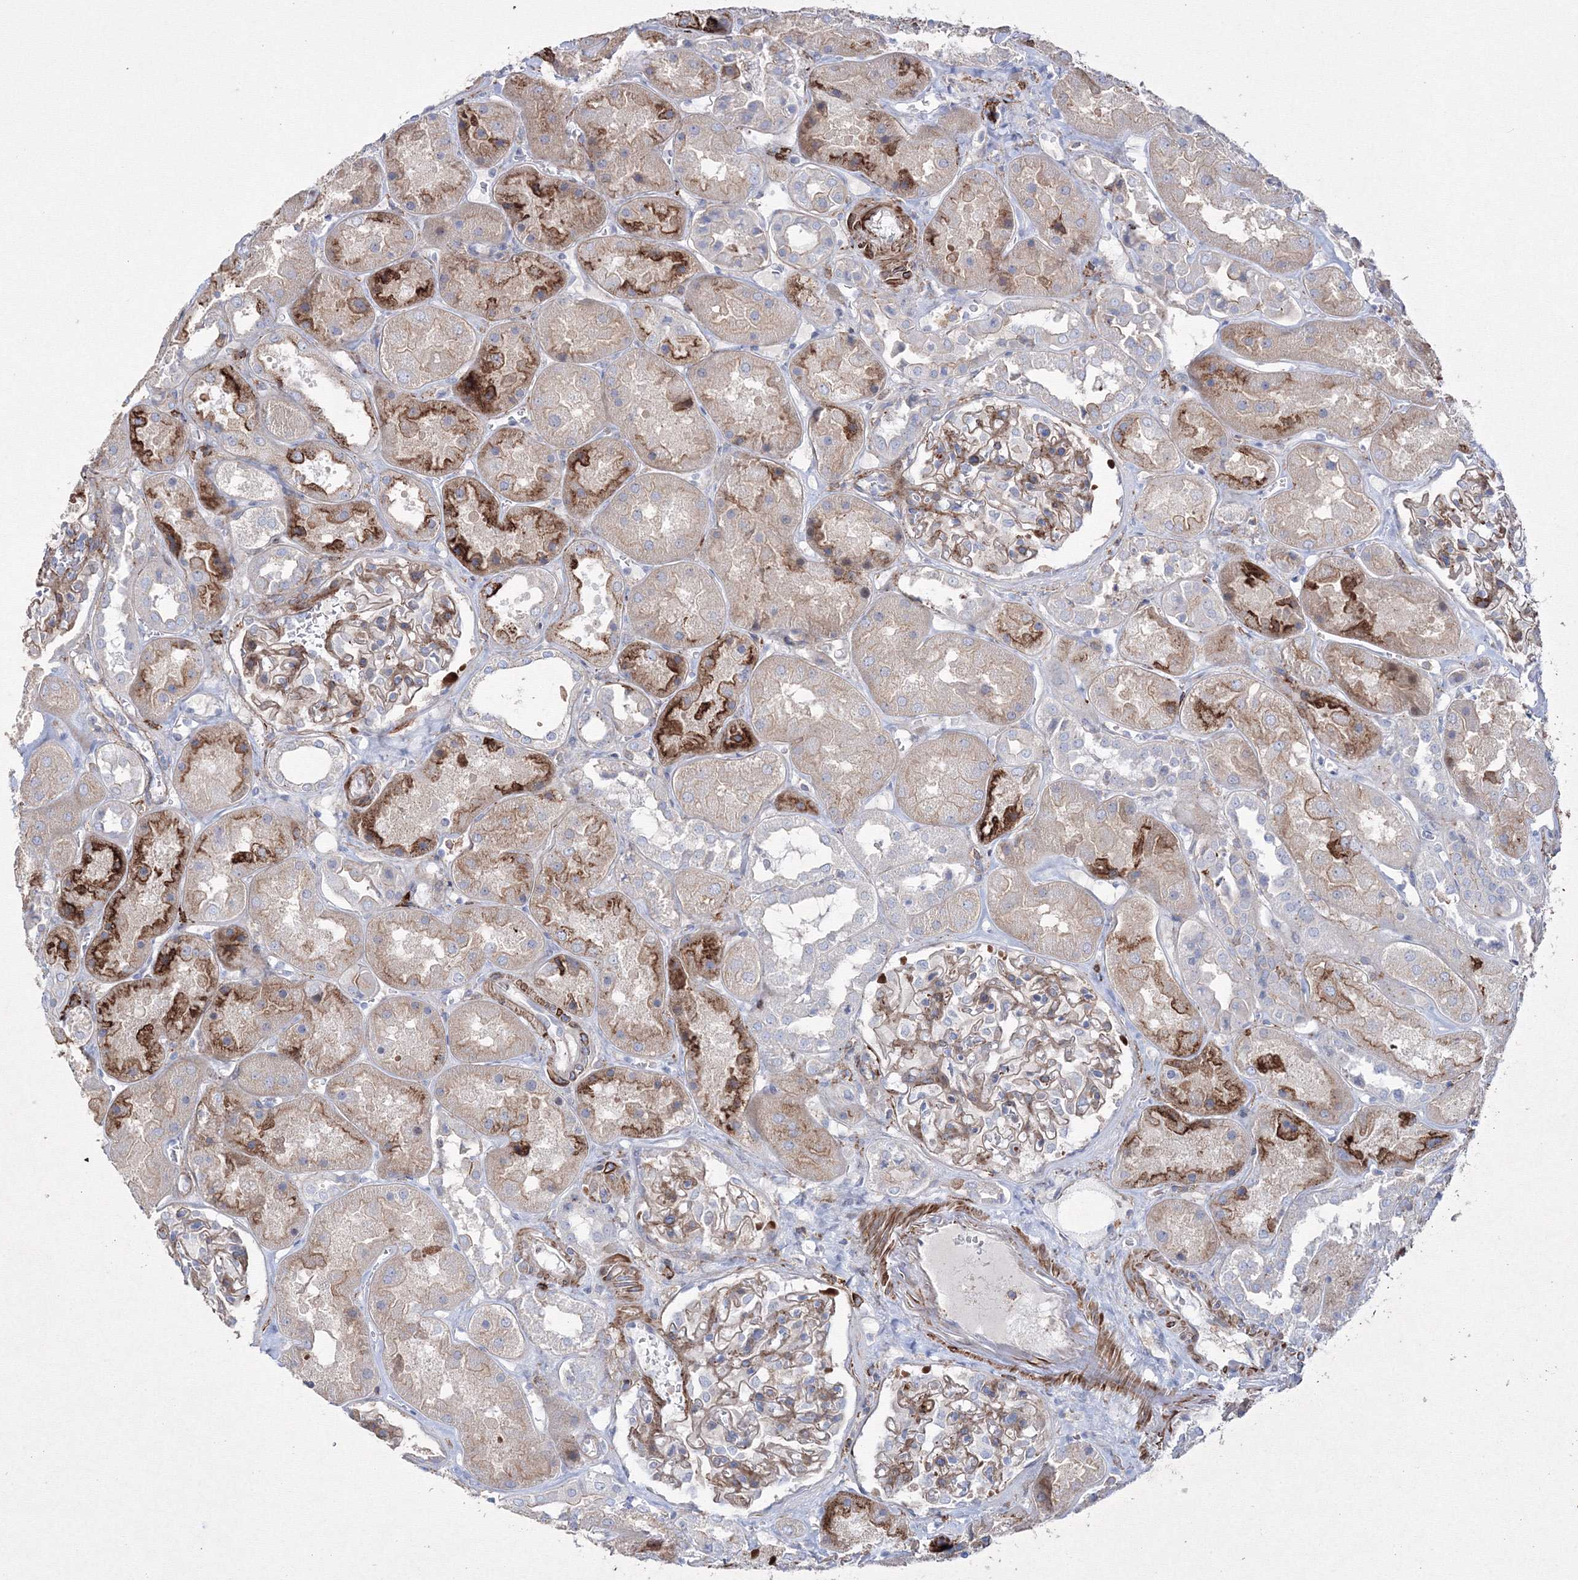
{"staining": {"intensity": "moderate", "quantity": ">75%", "location": "cytoplasmic/membranous"}, "tissue": "kidney", "cell_type": "Cells in glomeruli", "image_type": "normal", "snomed": [{"axis": "morphology", "description": "Normal tissue, NOS"}, {"axis": "topography", "description": "Kidney"}], "caption": "Immunohistochemistry (DAB (3,3'-diaminobenzidine)) staining of normal kidney demonstrates moderate cytoplasmic/membranous protein positivity in approximately >75% of cells in glomeruli. (Stains: DAB (3,3'-diaminobenzidine) in brown, nuclei in blue, Microscopy: brightfield microscopy at high magnification).", "gene": "GPR82", "patient": {"sex": "male", "age": 70}}